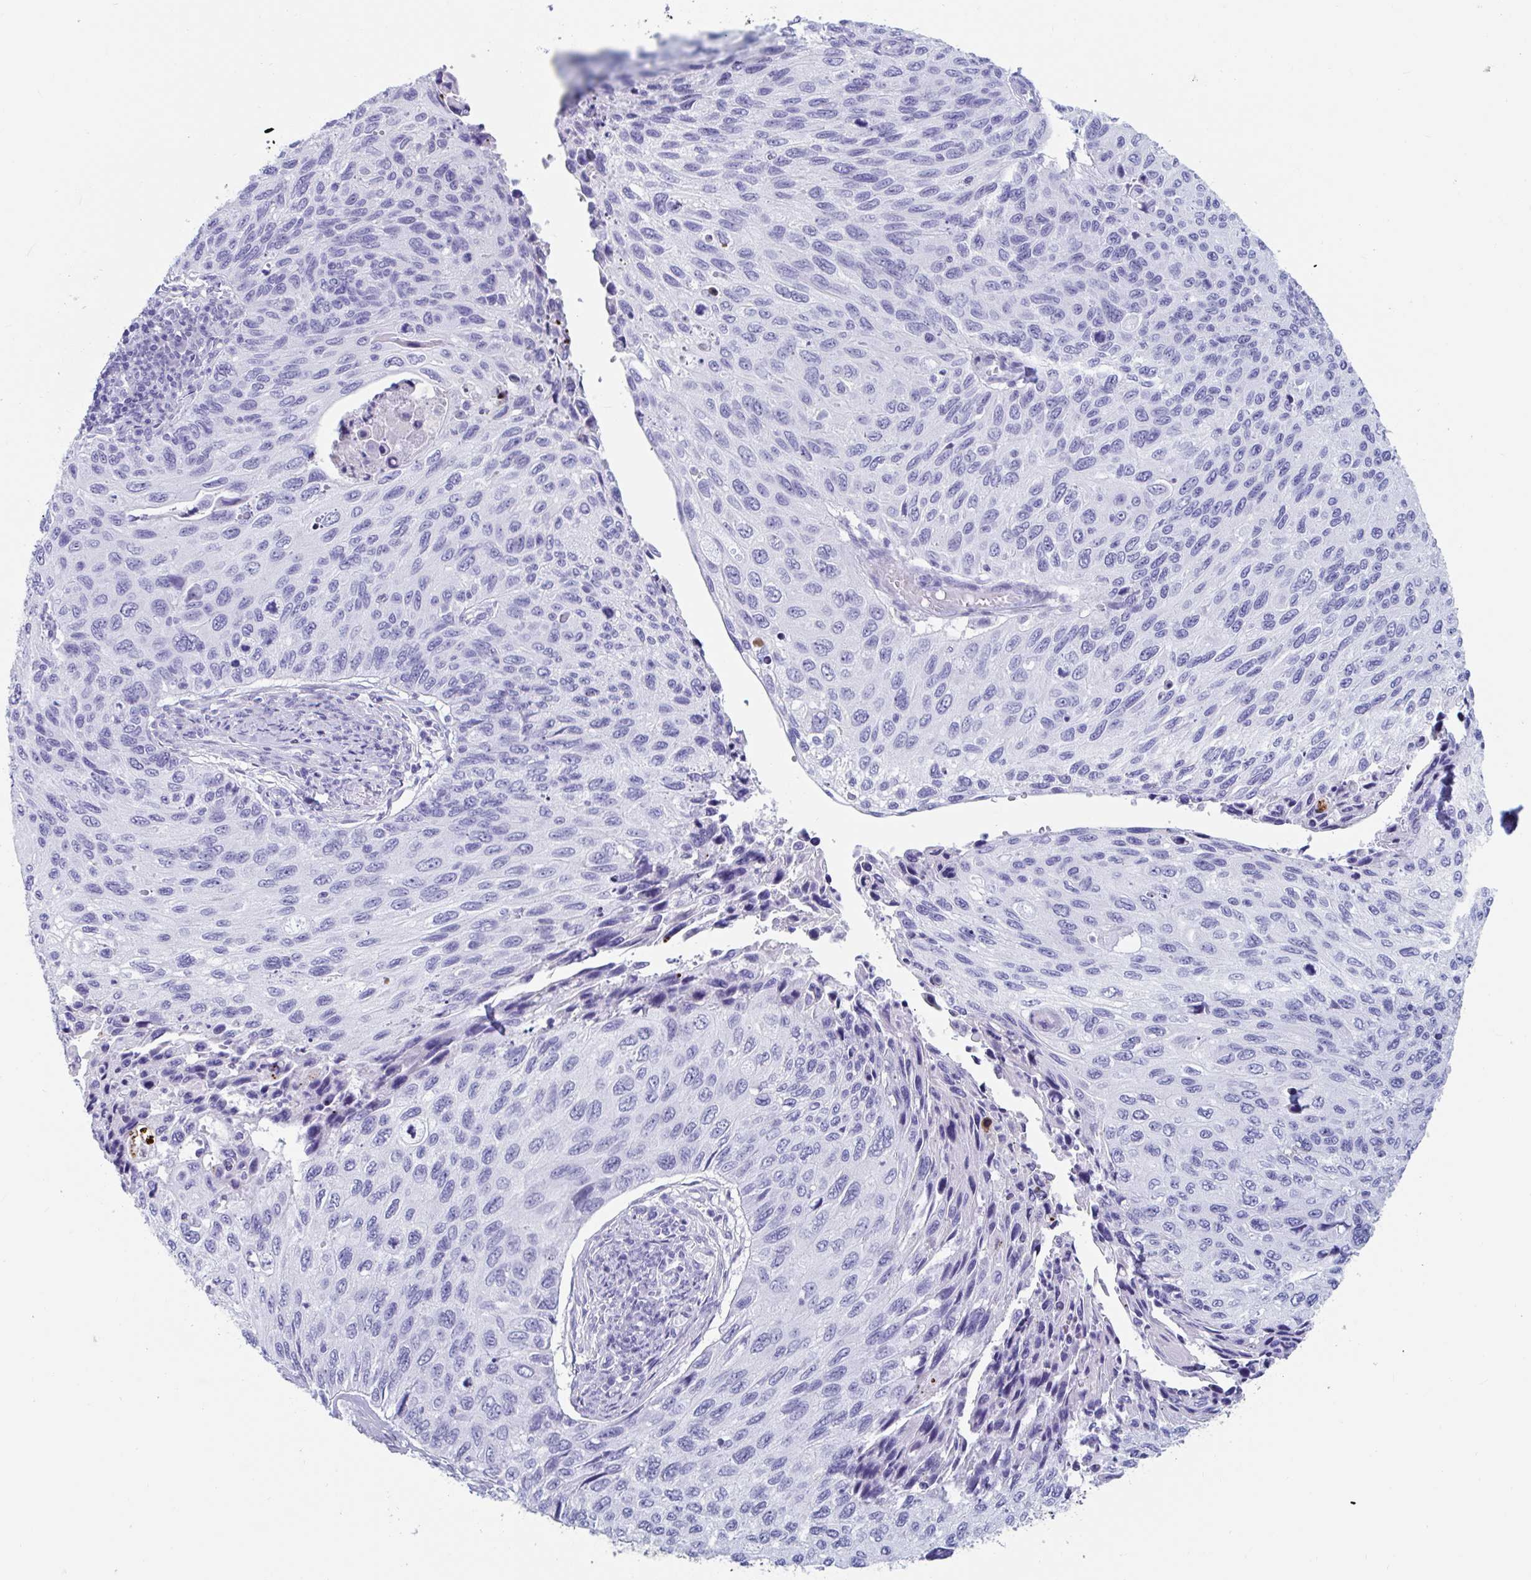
{"staining": {"intensity": "negative", "quantity": "none", "location": "none"}, "tissue": "cervical cancer", "cell_type": "Tumor cells", "image_type": "cancer", "snomed": [{"axis": "morphology", "description": "Squamous cell carcinoma, NOS"}, {"axis": "topography", "description": "Cervix"}], "caption": "Immunohistochemical staining of cervical squamous cell carcinoma reveals no significant staining in tumor cells. The staining is performed using DAB (3,3'-diaminobenzidine) brown chromogen with nuclei counter-stained in using hematoxylin.", "gene": "GKN2", "patient": {"sex": "female", "age": 70}}